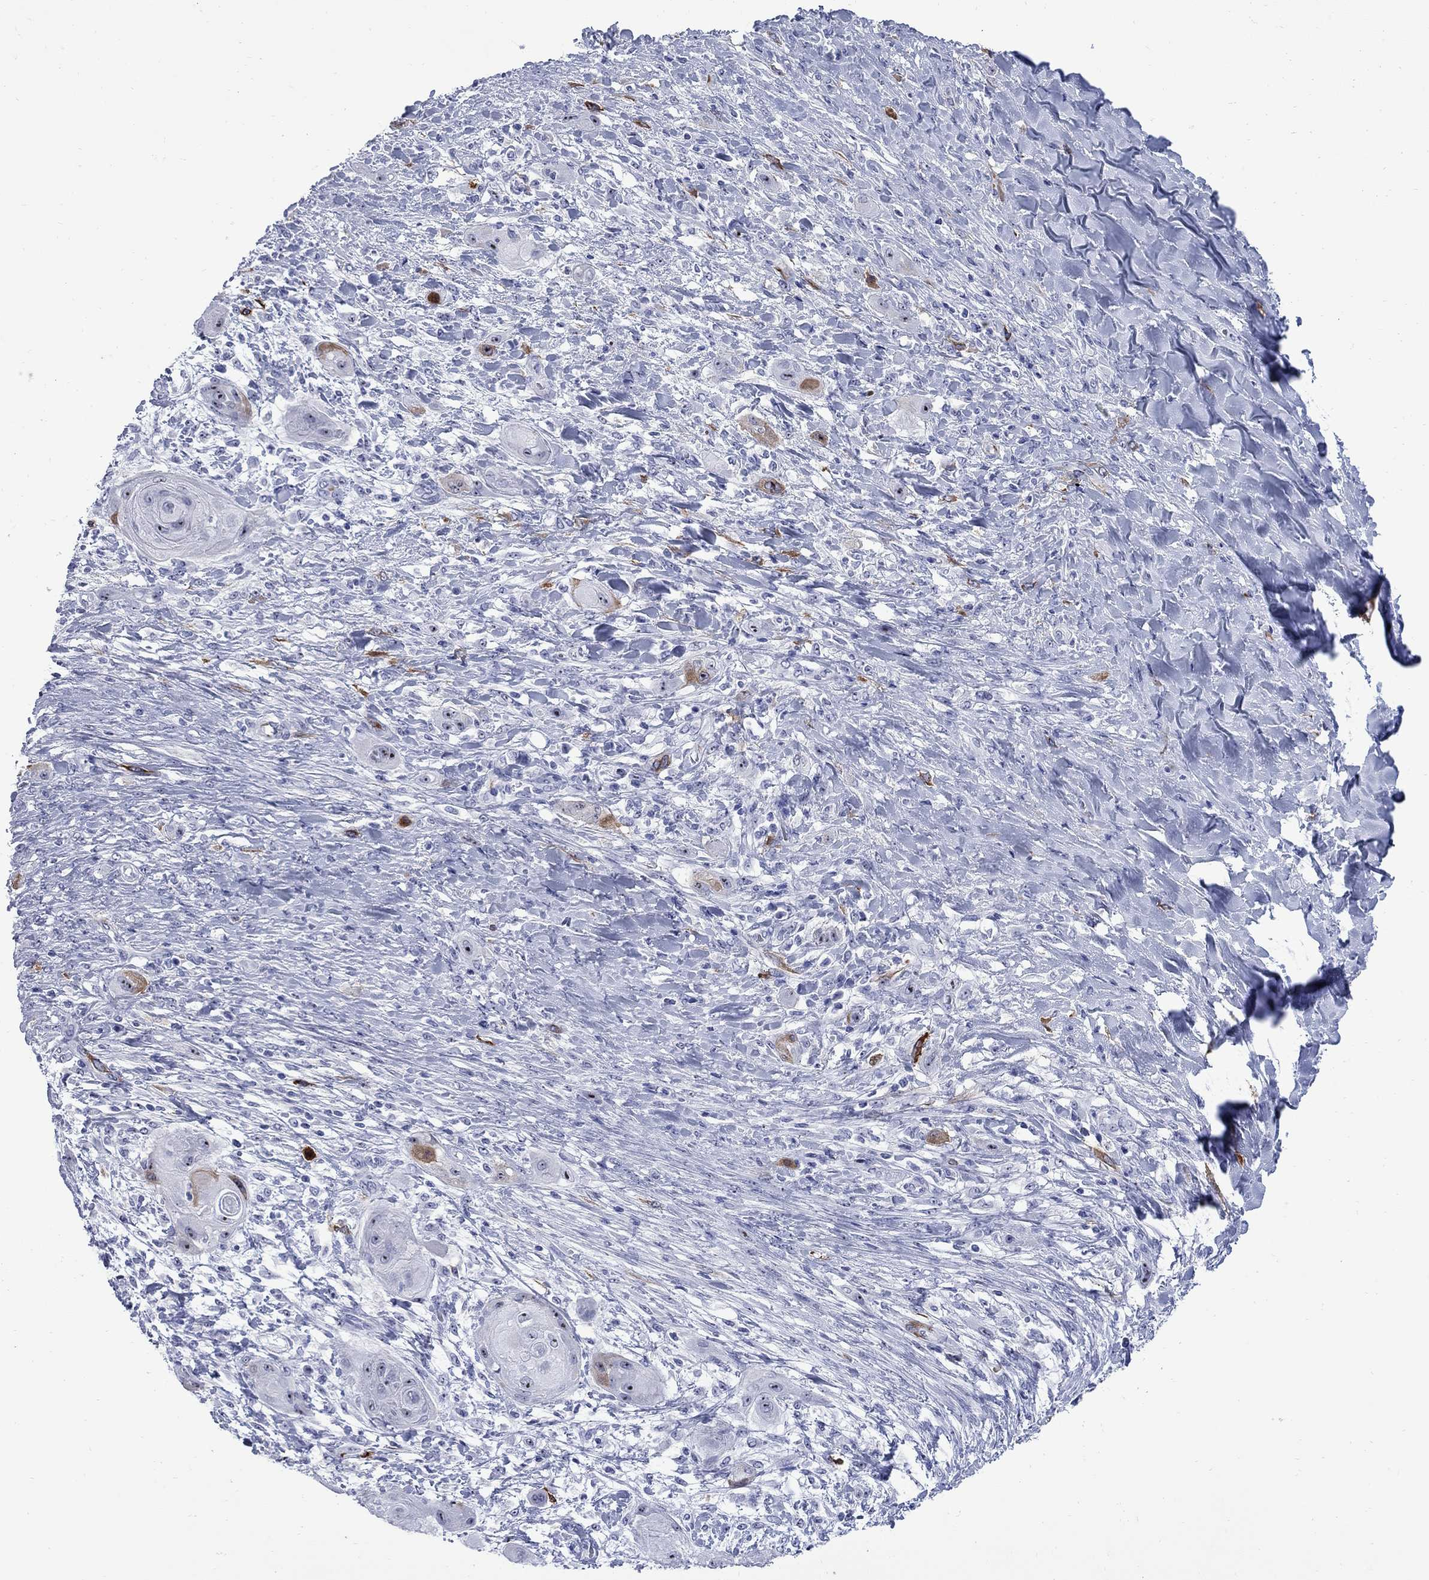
{"staining": {"intensity": "moderate", "quantity": "<25%", "location": "cytoplasmic/membranous"}, "tissue": "skin cancer", "cell_type": "Tumor cells", "image_type": "cancer", "snomed": [{"axis": "morphology", "description": "Squamous cell carcinoma, NOS"}, {"axis": "topography", "description": "Skin"}], "caption": "The image exhibits staining of skin squamous cell carcinoma, revealing moderate cytoplasmic/membranous protein positivity (brown color) within tumor cells. The staining was performed using DAB, with brown indicating positive protein expression. Nuclei are stained blue with hematoxylin.", "gene": "TACC3", "patient": {"sex": "male", "age": 62}}